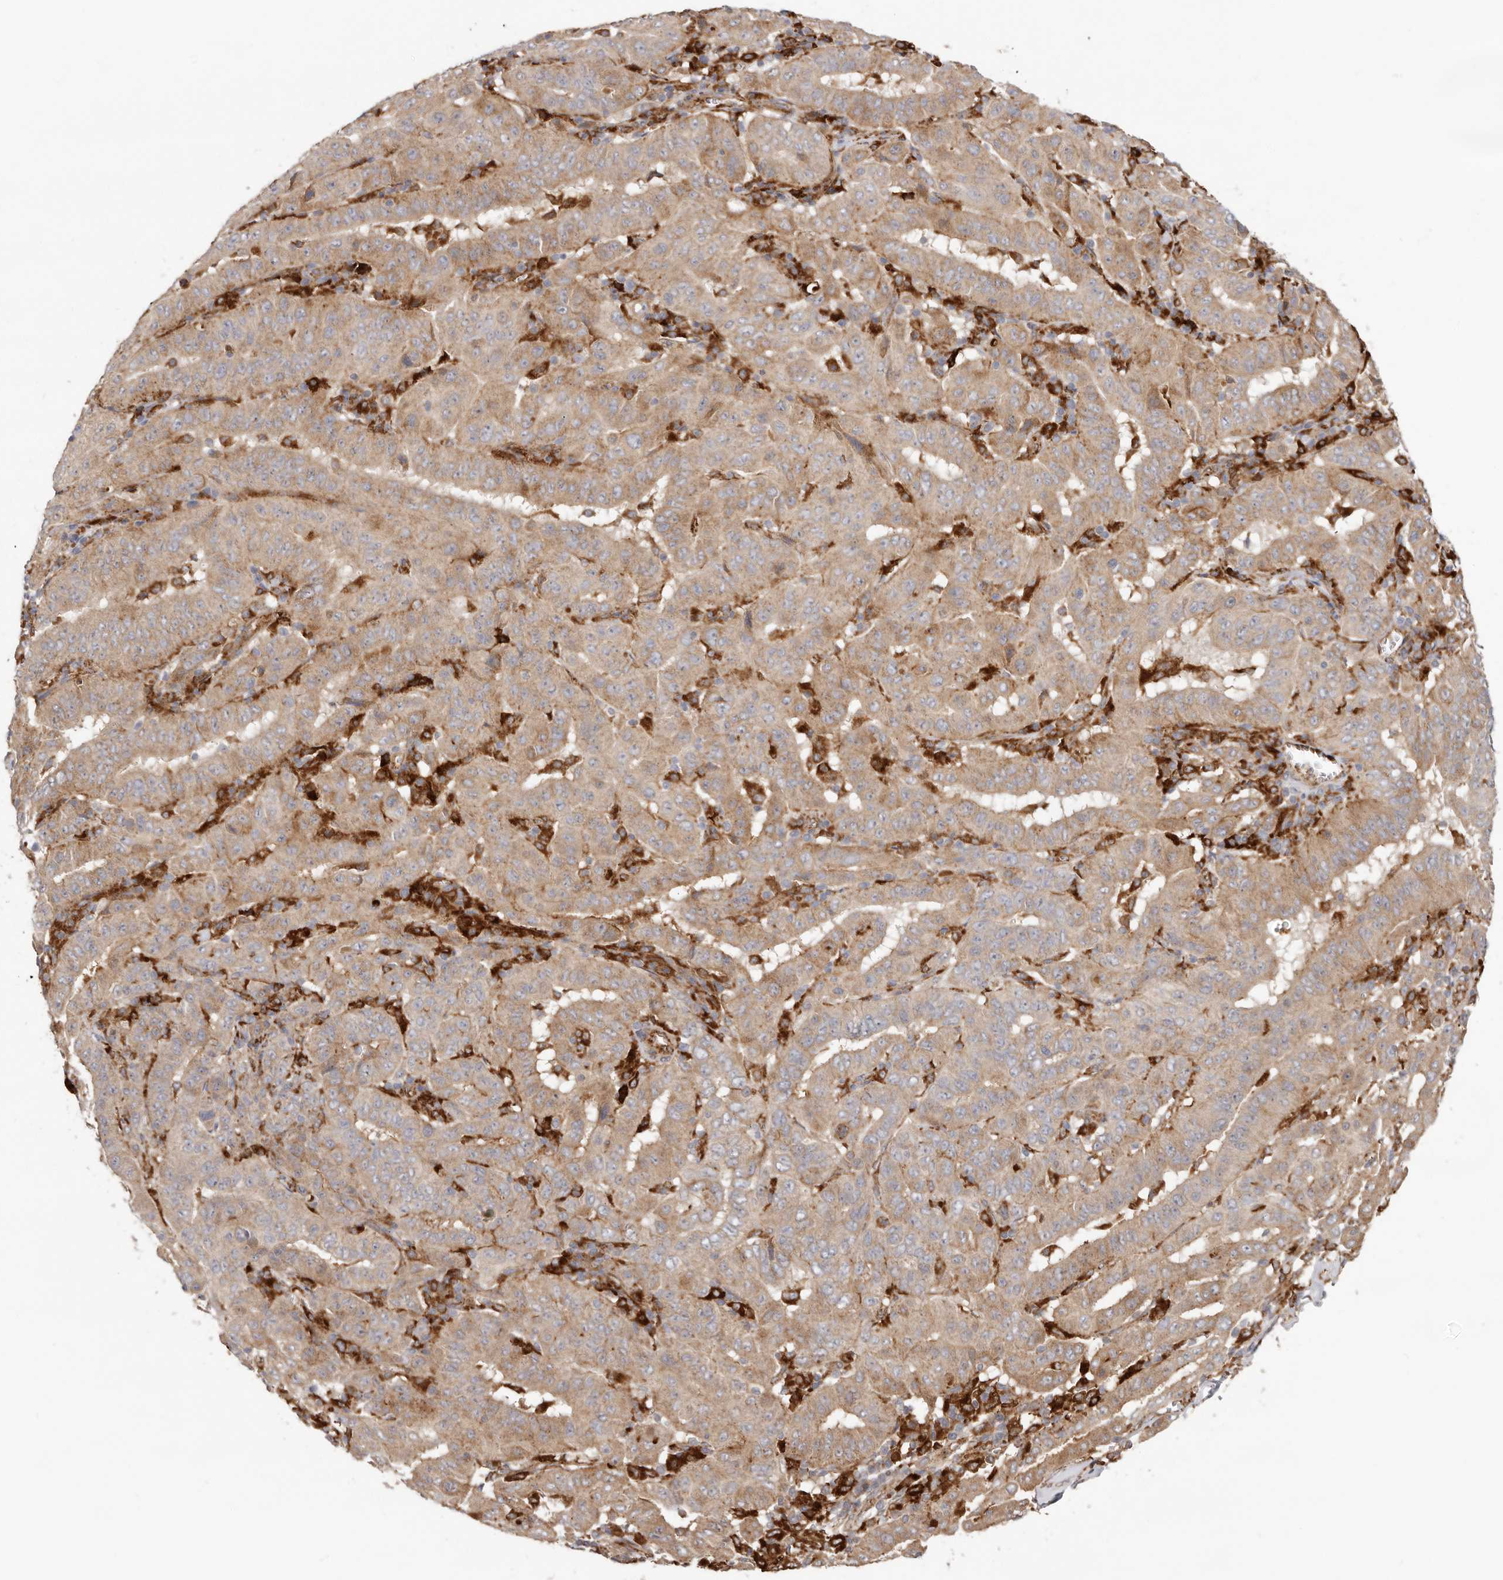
{"staining": {"intensity": "moderate", "quantity": ">75%", "location": "cytoplasmic/membranous"}, "tissue": "pancreatic cancer", "cell_type": "Tumor cells", "image_type": "cancer", "snomed": [{"axis": "morphology", "description": "Adenocarcinoma, NOS"}, {"axis": "topography", "description": "Pancreas"}], "caption": "The histopathology image demonstrates staining of adenocarcinoma (pancreatic), revealing moderate cytoplasmic/membranous protein staining (brown color) within tumor cells.", "gene": "GRN", "patient": {"sex": "male", "age": 63}}